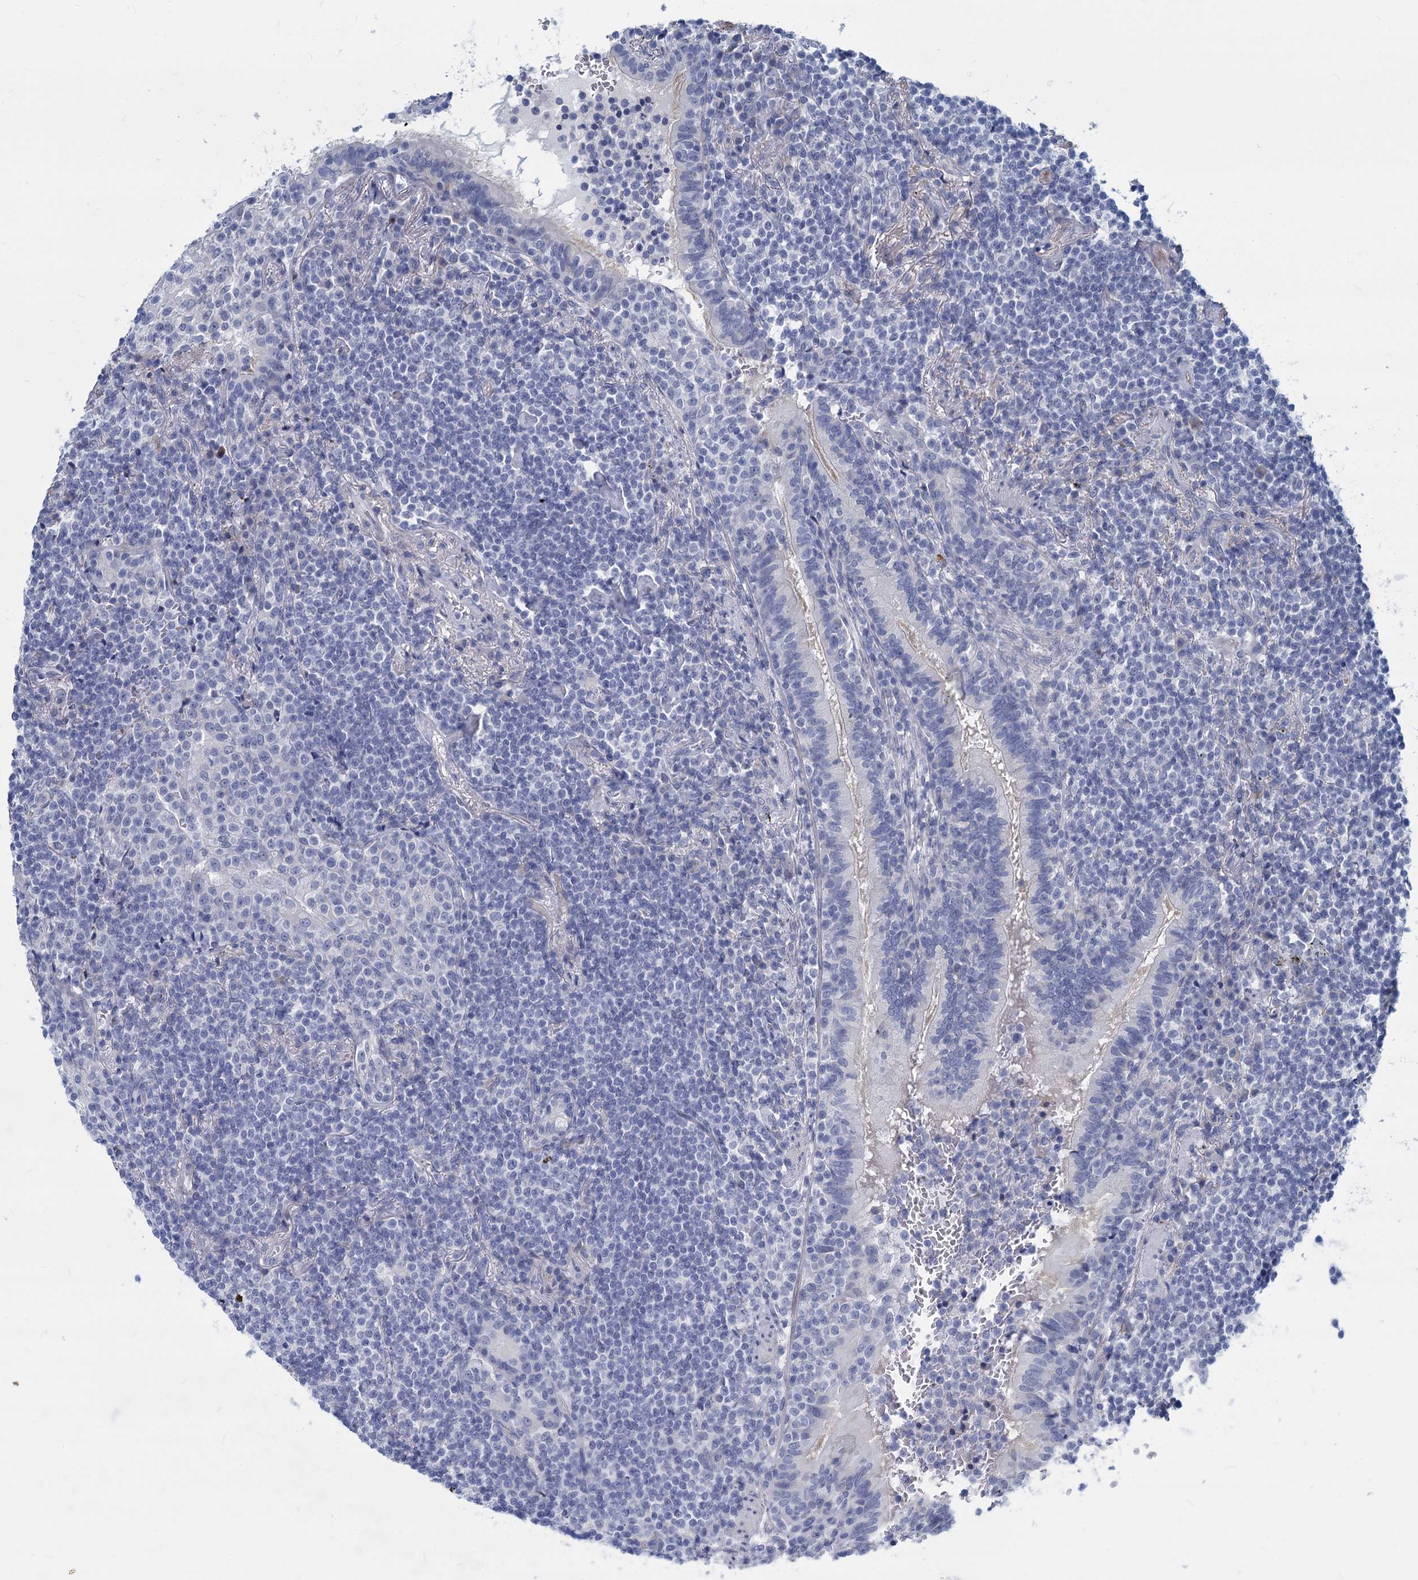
{"staining": {"intensity": "negative", "quantity": "none", "location": "none"}, "tissue": "lymphoma", "cell_type": "Tumor cells", "image_type": "cancer", "snomed": [{"axis": "morphology", "description": "Malignant lymphoma, non-Hodgkin's type, Low grade"}, {"axis": "topography", "description": "Lung"}], "caption": "The image shows no significant expression in tumor cells of malignant lymphoma, non-Hodgkin's type (low-grade).", "gene": "GSTM3", "patient": {"sex": "female", "age": 71}}